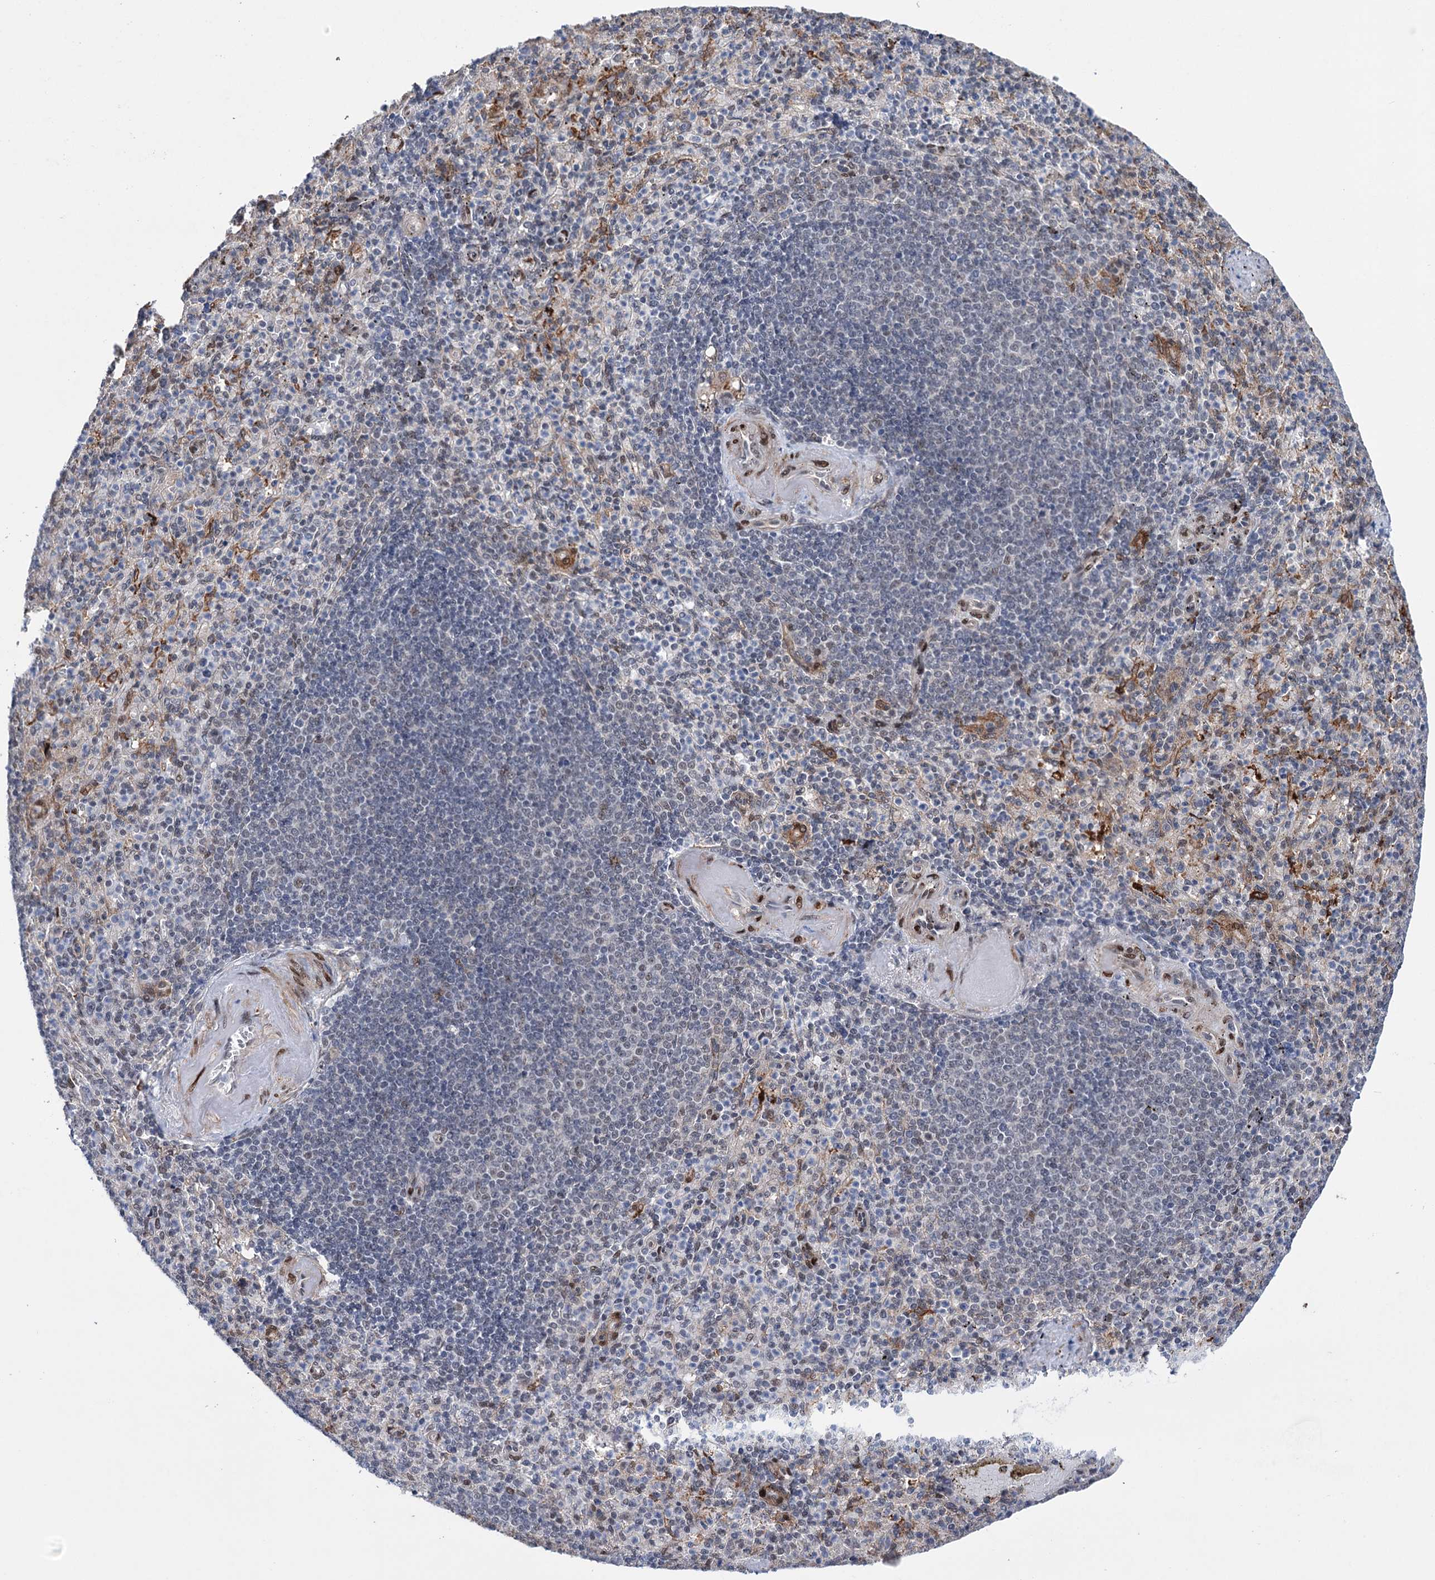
{"staining": {"intensity": "negative", "quantity": "none", "location": "none"}, "tissue": "spleen", "cell_type": "Cells in red pulp", "image_type": "normal", "snomed": [{"axis": "morphology", "description": "Normal tissue, NOS"}, {"axis": "topography", "description": "Spleen"}], "caption": "A photomicrograph of human spleen is negative for staining in cells in red pulp. Nuclei are stained in blue.", "gene": "FAM53A", "patient": {"sex": "female", "age": 74}}